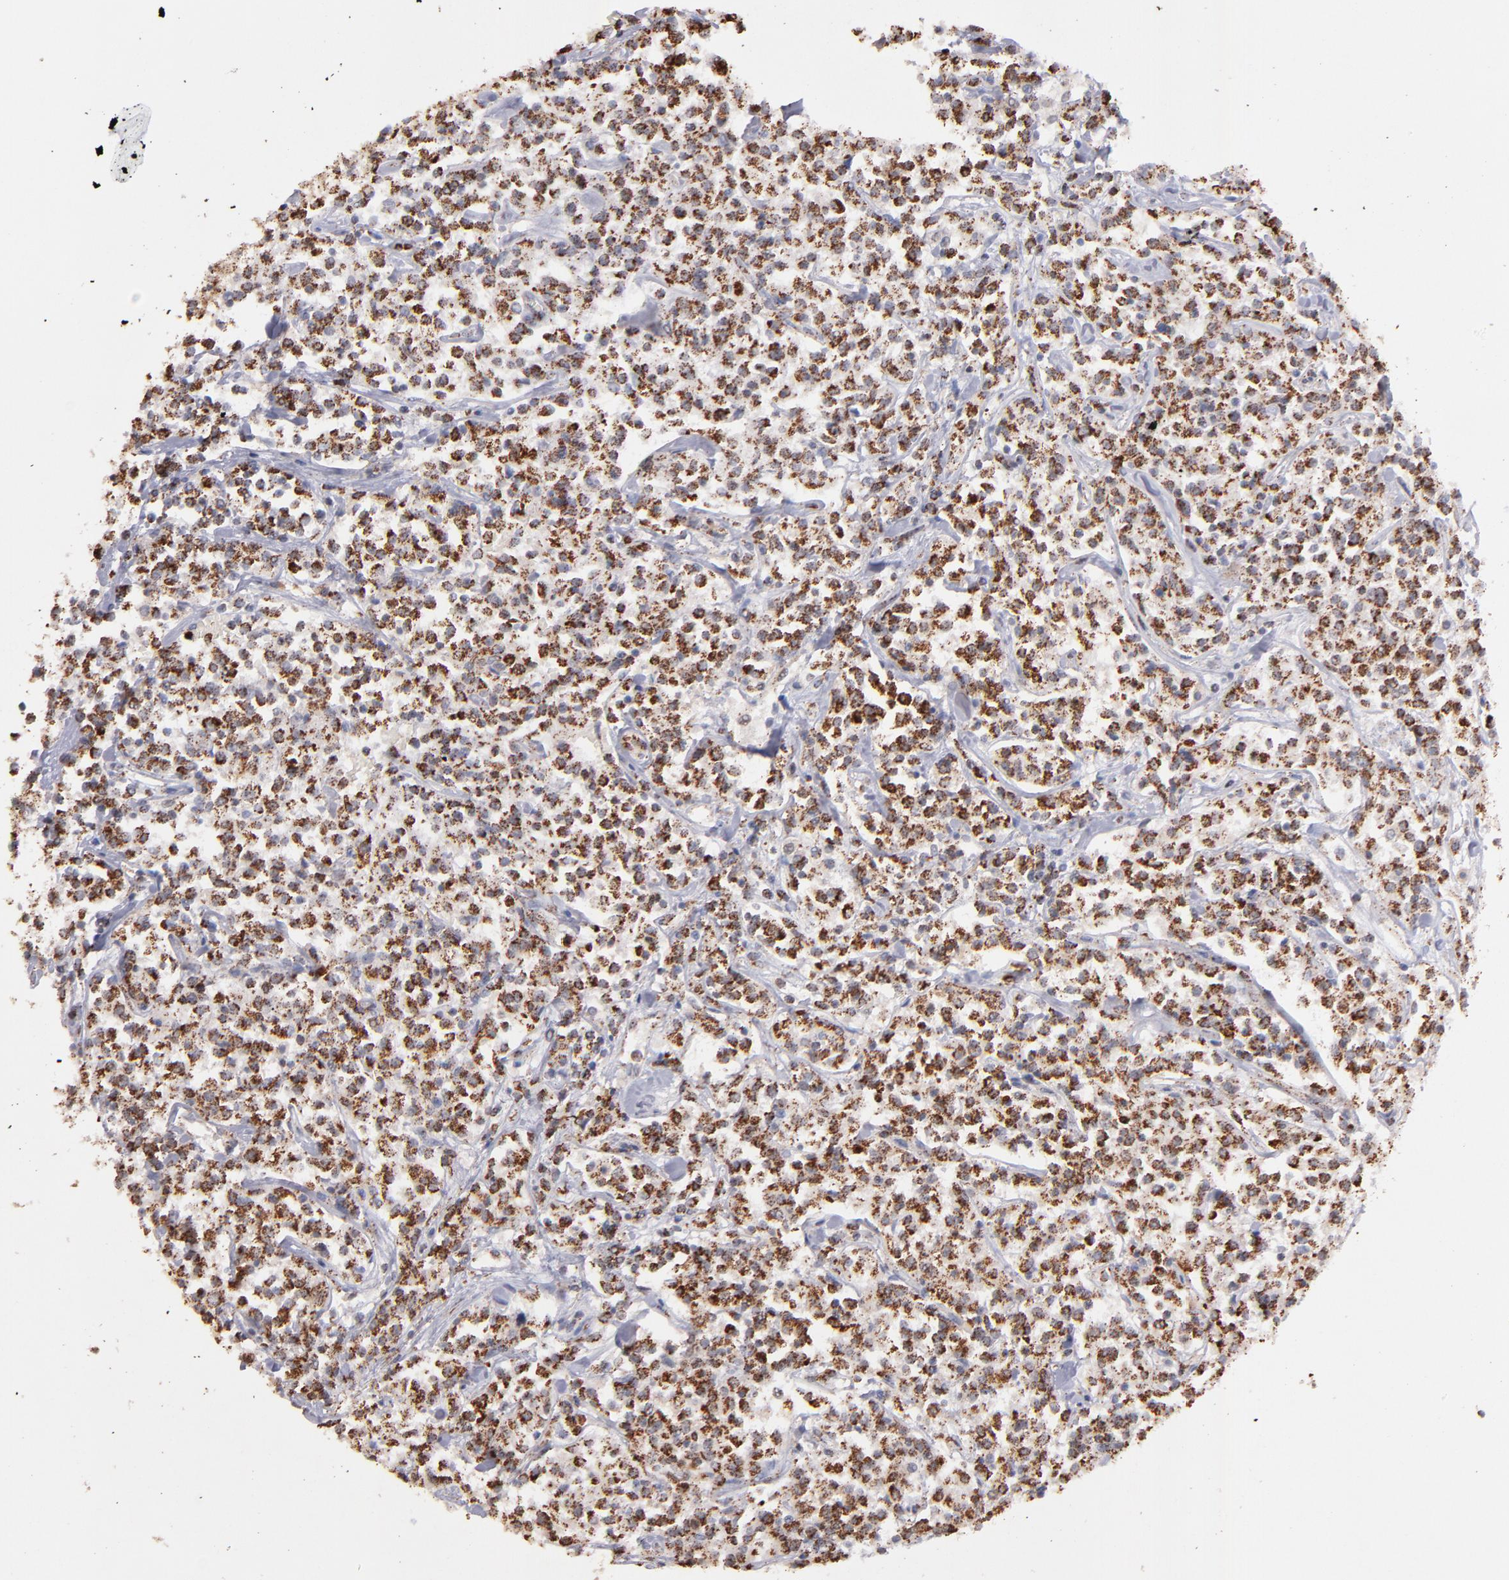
{"staining": {"intensity": "moderate", "quantity": ">75%", "location": "cytoplasmic/membranous"}, "tissue": "lymphoma", "cell_type": "Tumor cells", "image_type": "cancer", "snomed": [{"axis": "morphology", "description": "Malignant lymphoma, non-Hodgkin's type, Low grade"}, {"axis": "topography", "description": "Small intestine"}], "caption": "IHC (DAB (3,3'-diaminobenzidine)) staining of human malignant lymphoma, non-Hodgkin's type (low-grade) shows moderate cytoplasmic/membranous protein positivity in approximately >75% of tumor cells. Nuclei are stained in blue.", "gene": "DLST", "patient": {"sex": "female", "age": 59}}